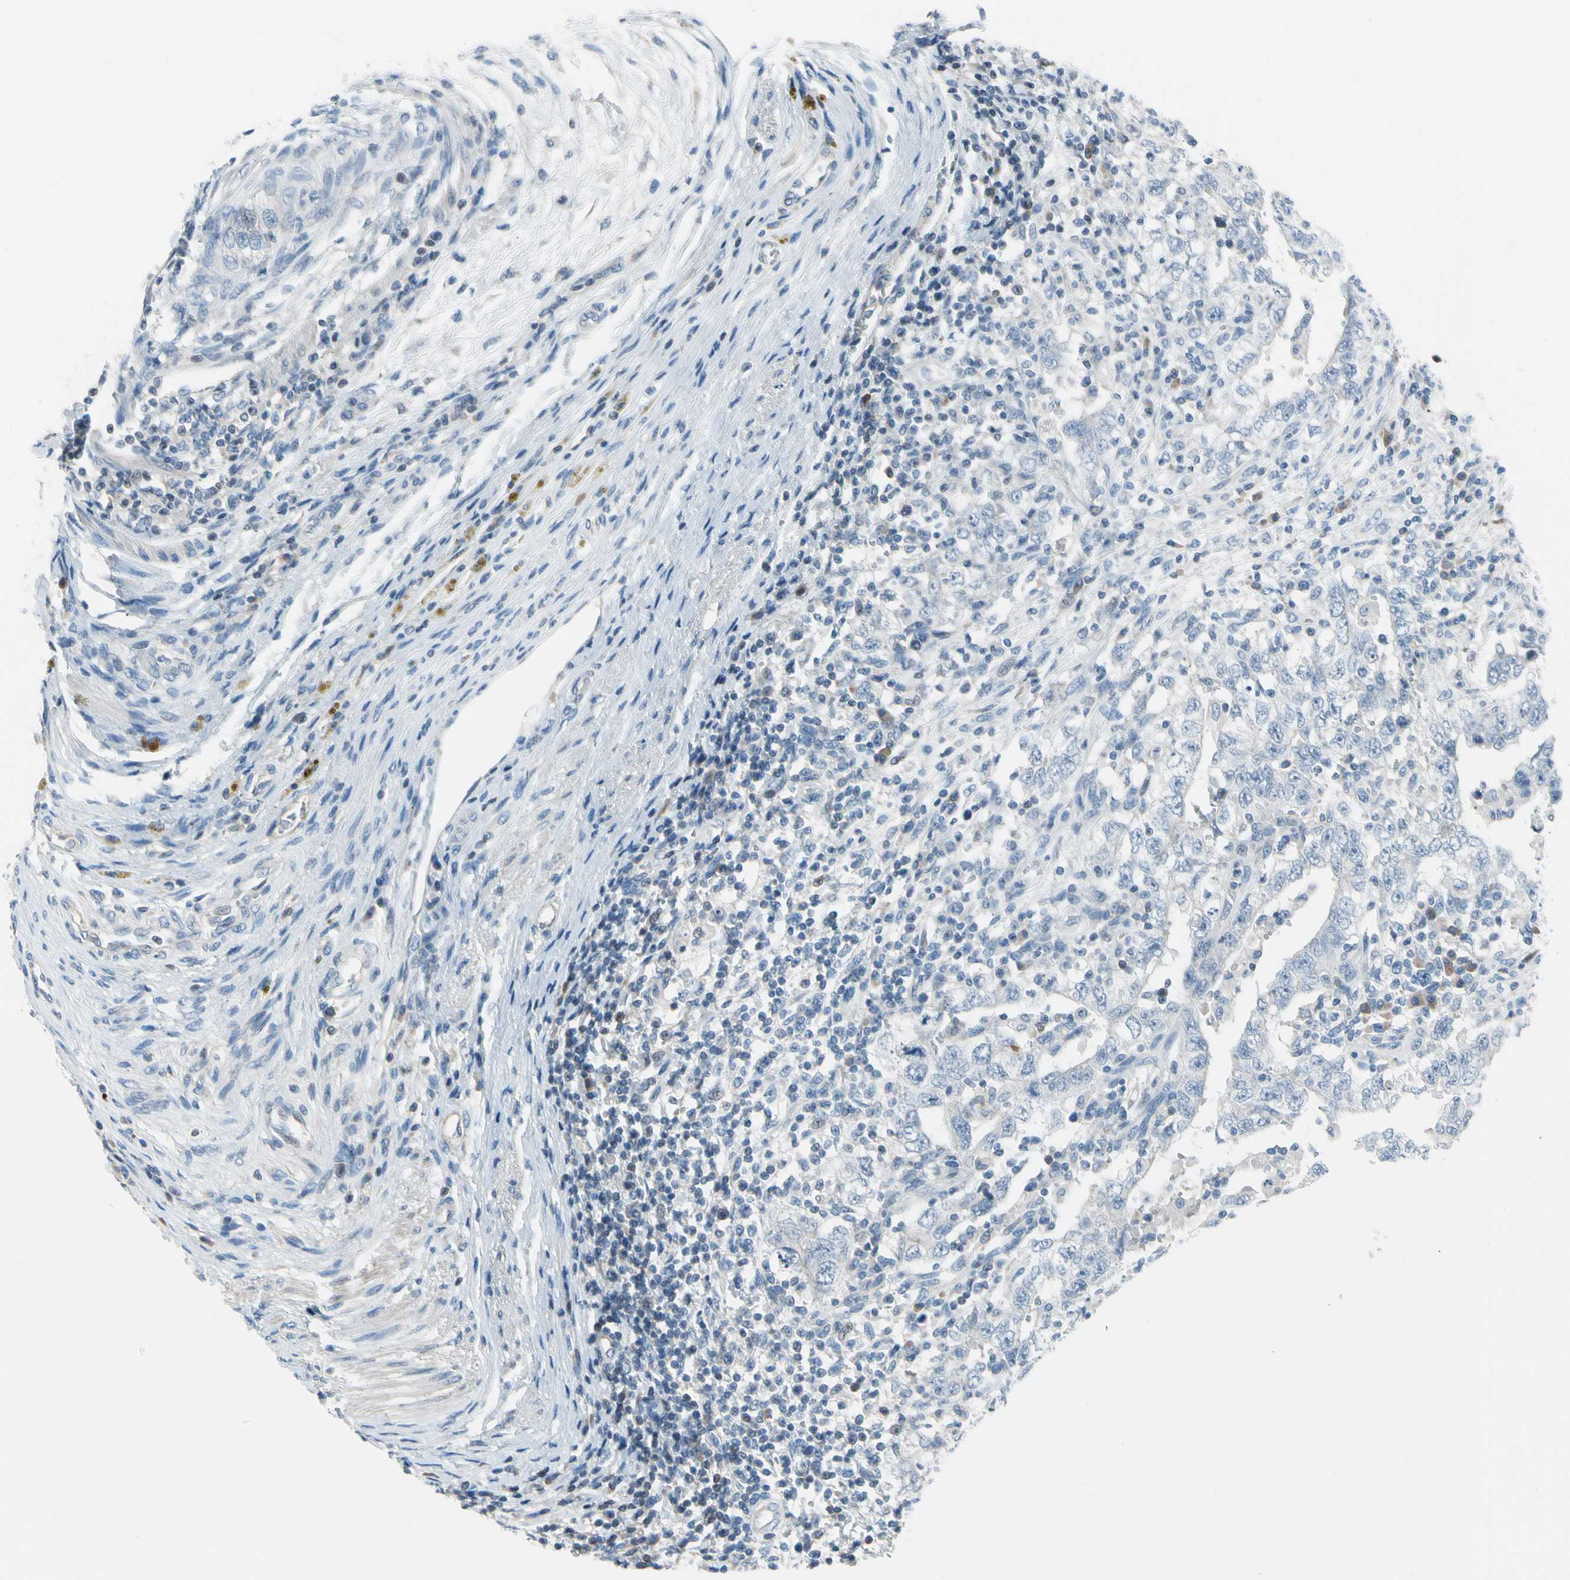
{"staining": {"intensity": "negative", "quantity": "none", "location": "none"}, "tissue": "testis cancer", "cell_type": "Tumor cells", "image_type": "cancer", "snomed": [{"axis": "morphology", "description": "Carcinoma, Embryonal, NOS"}, {"axis": "topography", "description": "Testis"}], "caption": "DAB (3,3'-diaminobenzidine) immunohistochemical staining of embryonal carcinoma (testis) demonstrates no significant positivity in tumor cells.", "gene": "STK40", "patient": {"sex": "male", "age": 26}}